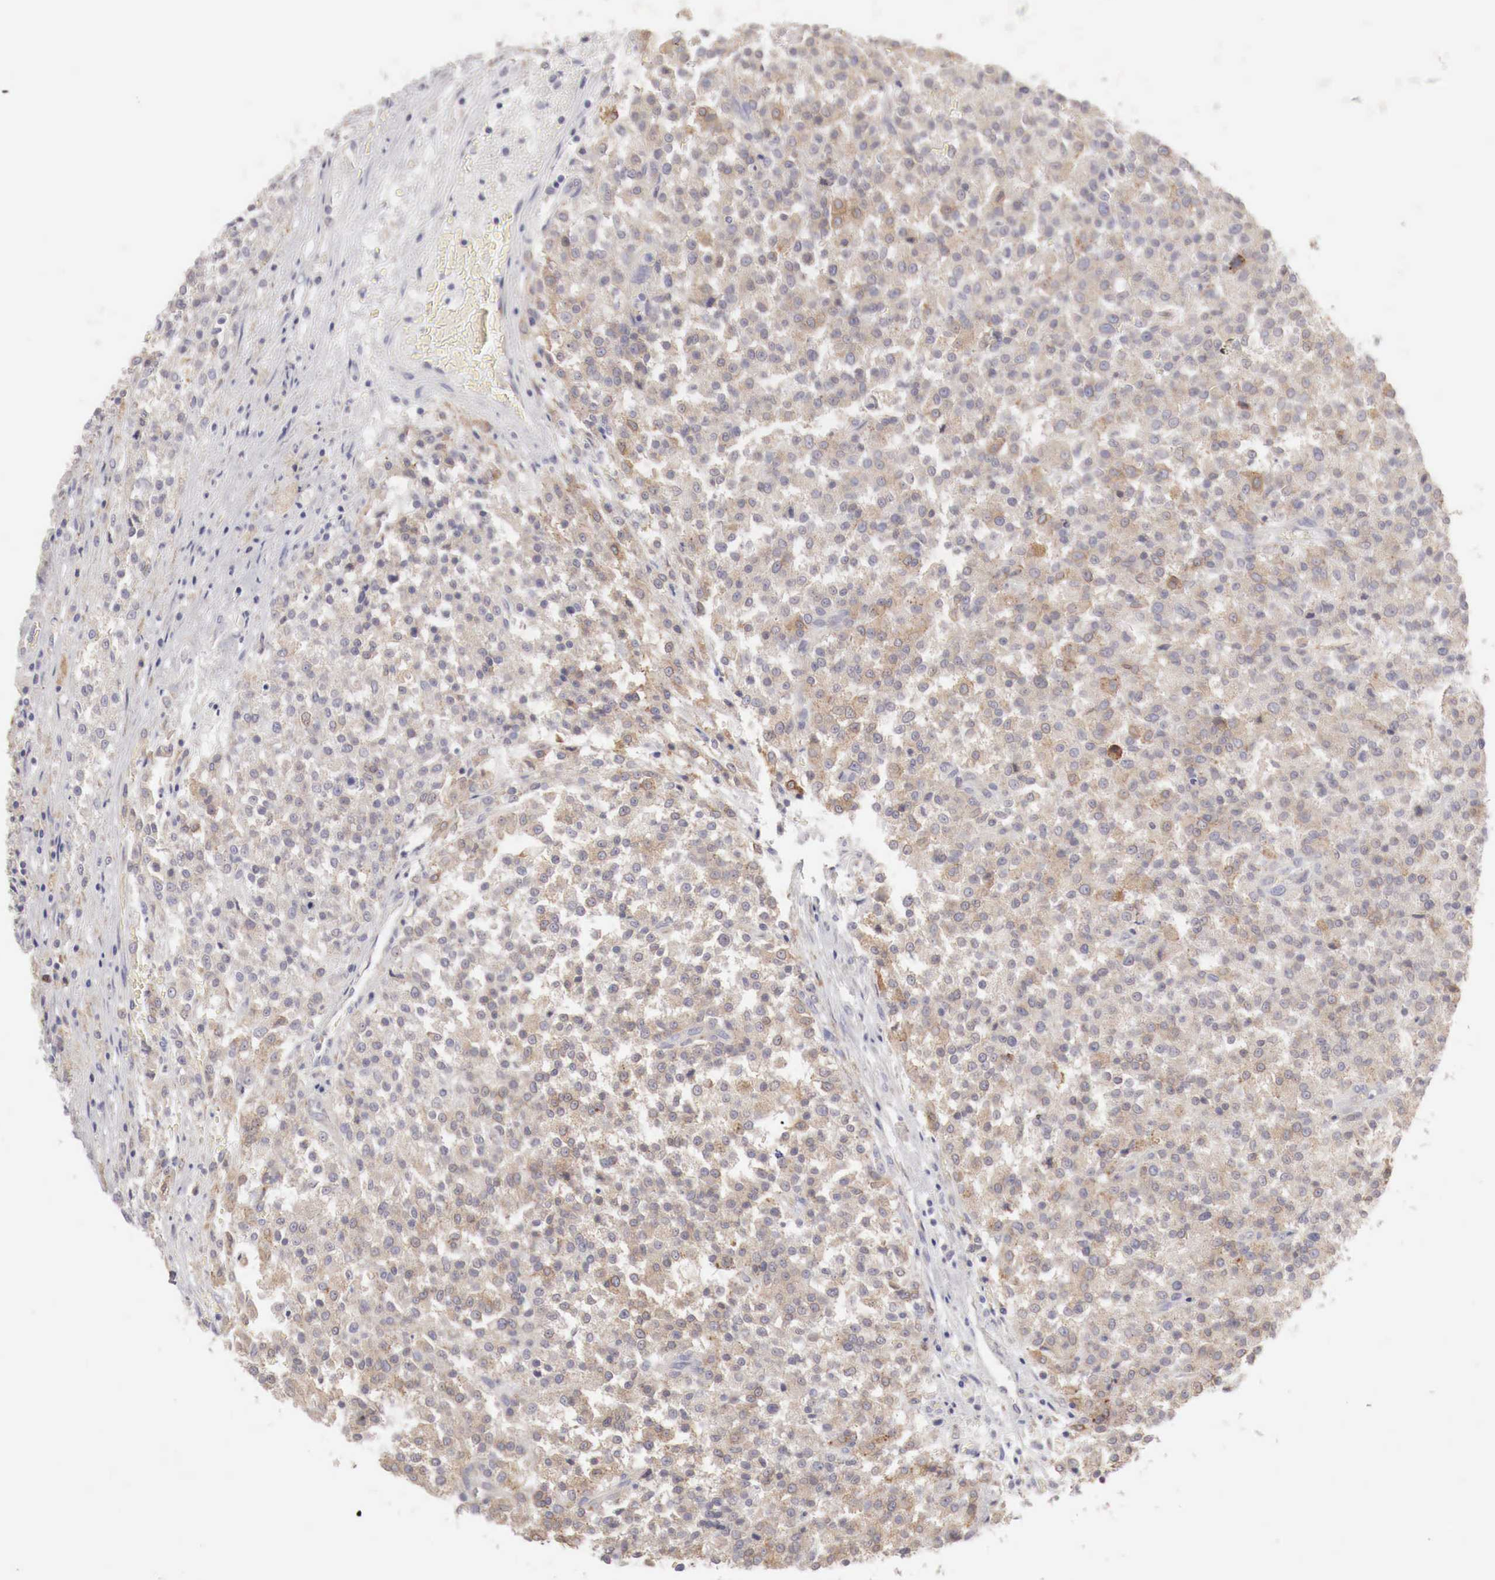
{"staining": {"intensity": "weak", "quantity": ">75%", "location": "cytoplasmic/membranous"}, "tissue": "testis cancer", "cell_type": "Tumor cells", "image_type": "cancer", "snomed": [{"axis": "morphology", "description": "Seminoma, NOS"}, {"axis": "topography", "description": "Testis"}], "caption": "Seminoma (testis) stained with a brown dye shows weak cytoplasmic/membranous positive positivity in about >75% of tumor cells.", "gene": "NSDHL", "patient": {"sex": "male", "age": 59}}